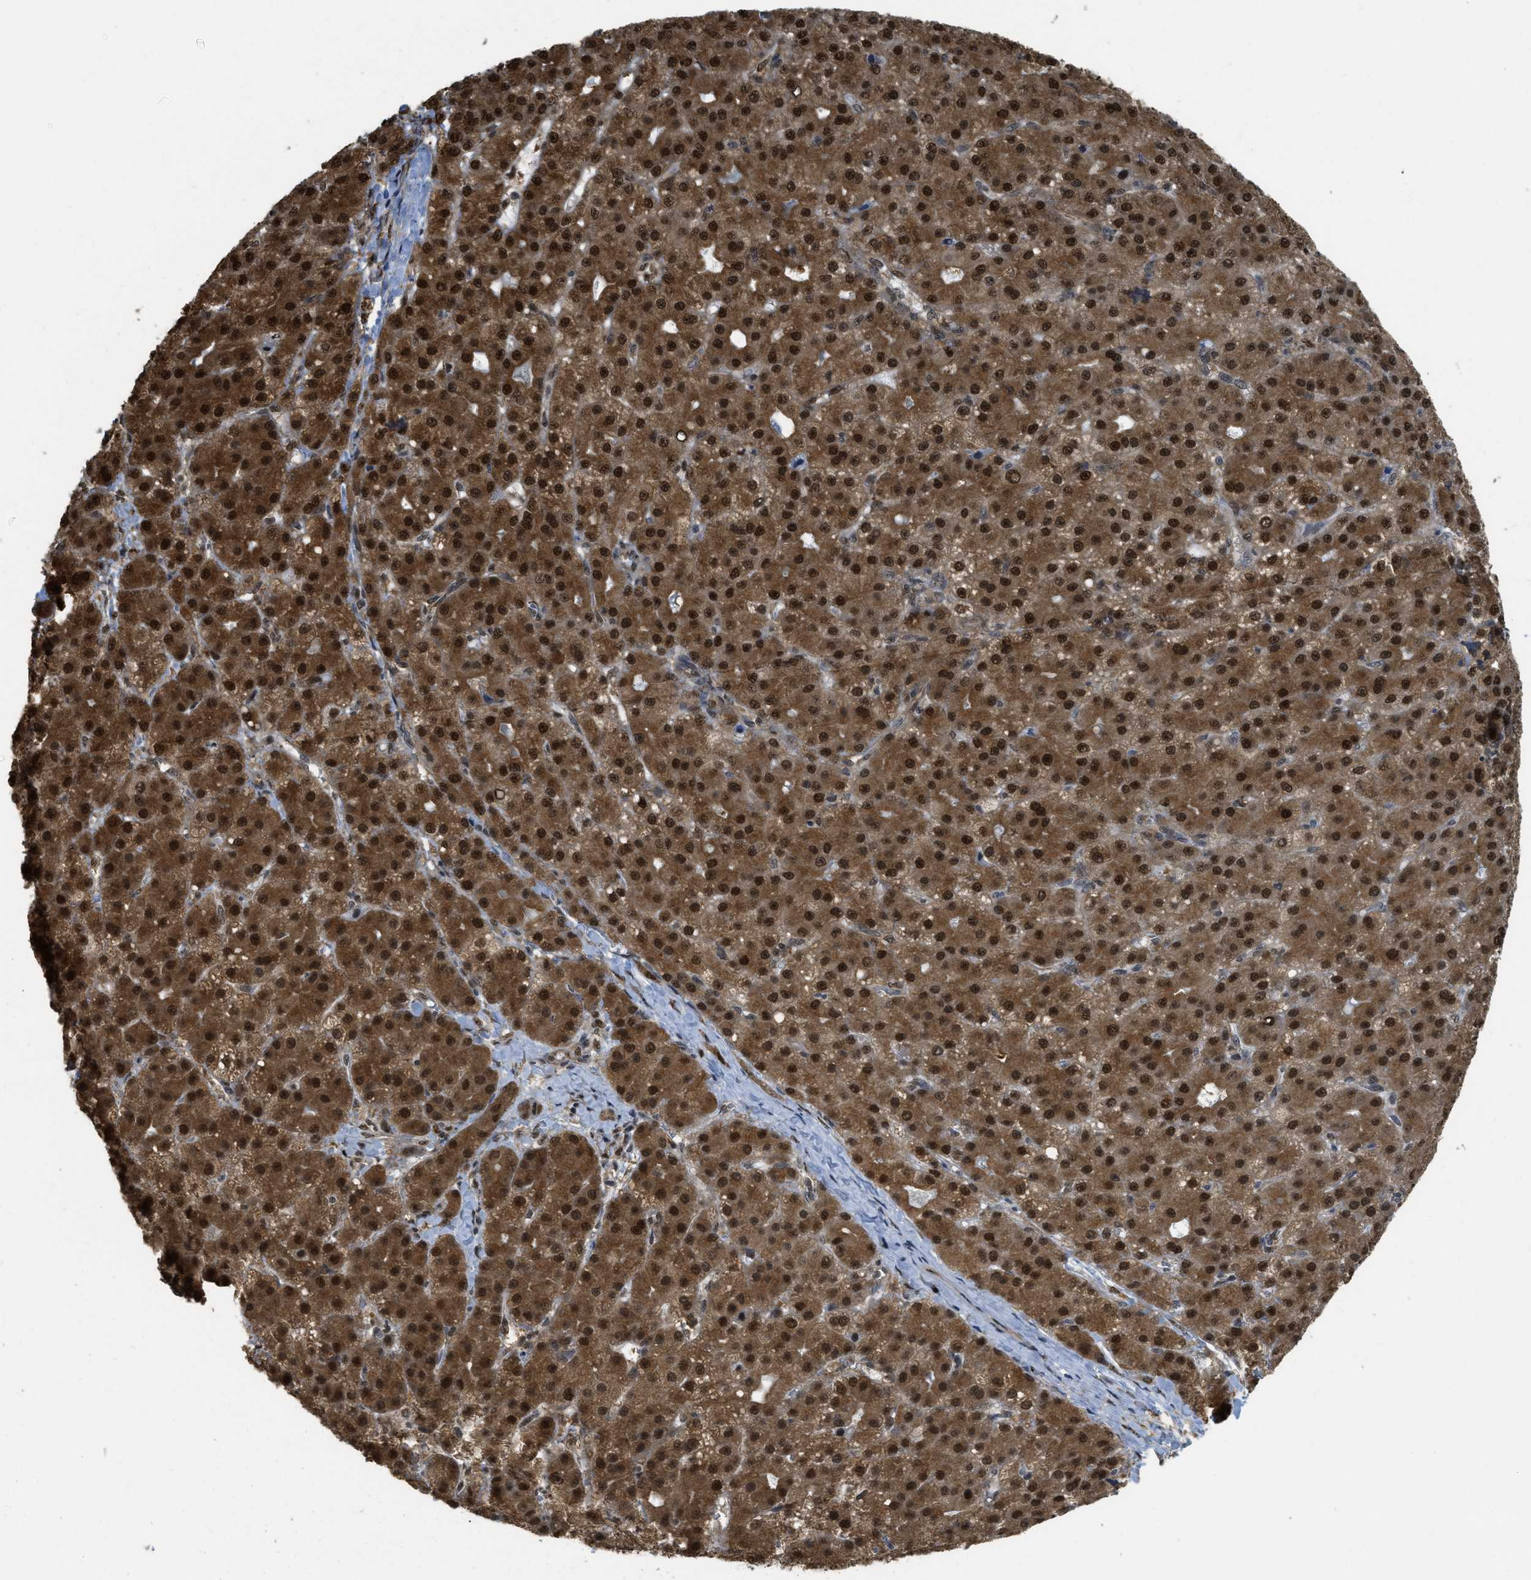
{"staining": {"intensity": "strong", "quantity": ">75%", "location": "nuclear"}, "tissue": "liver cancer", "cell_type": "Tumor cells", "image_type": "cancer", "snomed": [{"axis": "morphology", "description": "Carcinoma, Hepatocellular, NOS"}, {"axis": "topography", "description": "Liver"}], "caption": "This histopathology image exhibits immunohistochemistry staining of human liver cancer (hepatocellular carcinoma), with high strong nuclear positivity in approximately >75% of tumor cells.", "gene": "PSMC5", "patient": {"sex": "male", "age": 67}}